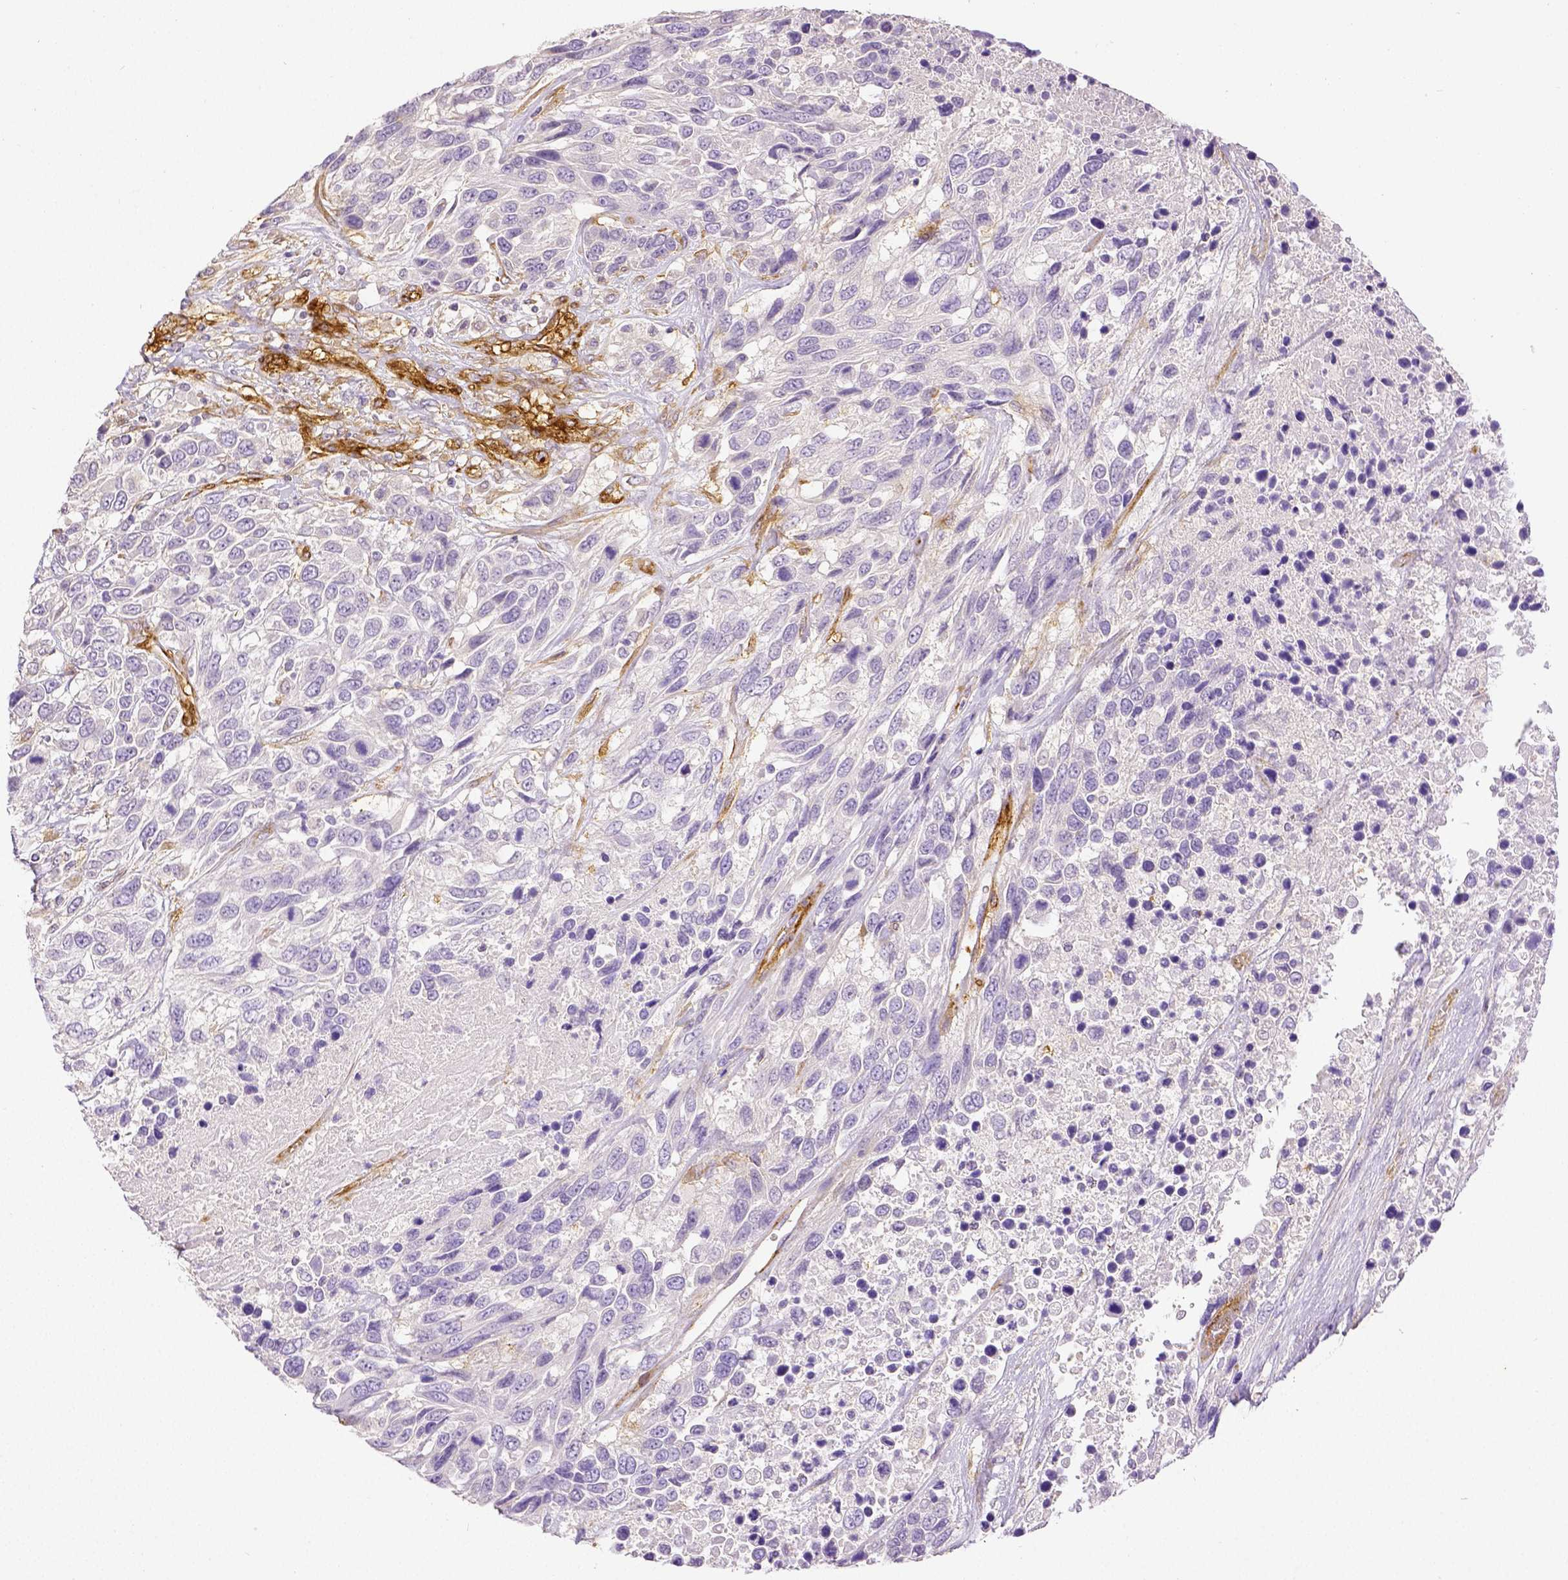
{"staining": {"intensity": "negative", "quantity": "none", "location": "none"}, "tissue": "urothelial cancer", "cell_type": "Tumor cells", "image_type": "cancer", "snomed": [{"axis": "morphology", "description": "Urothelial carcinoma, High grade"}, {"axis": "topography", "description": "Urinary bladder"}], "caption": "Urothelial cancer was stained to show a protein in brown. There is no significant expression in tumor cells.", "gene": "THY1", "patient": {"sex": "female", "age": 70}}